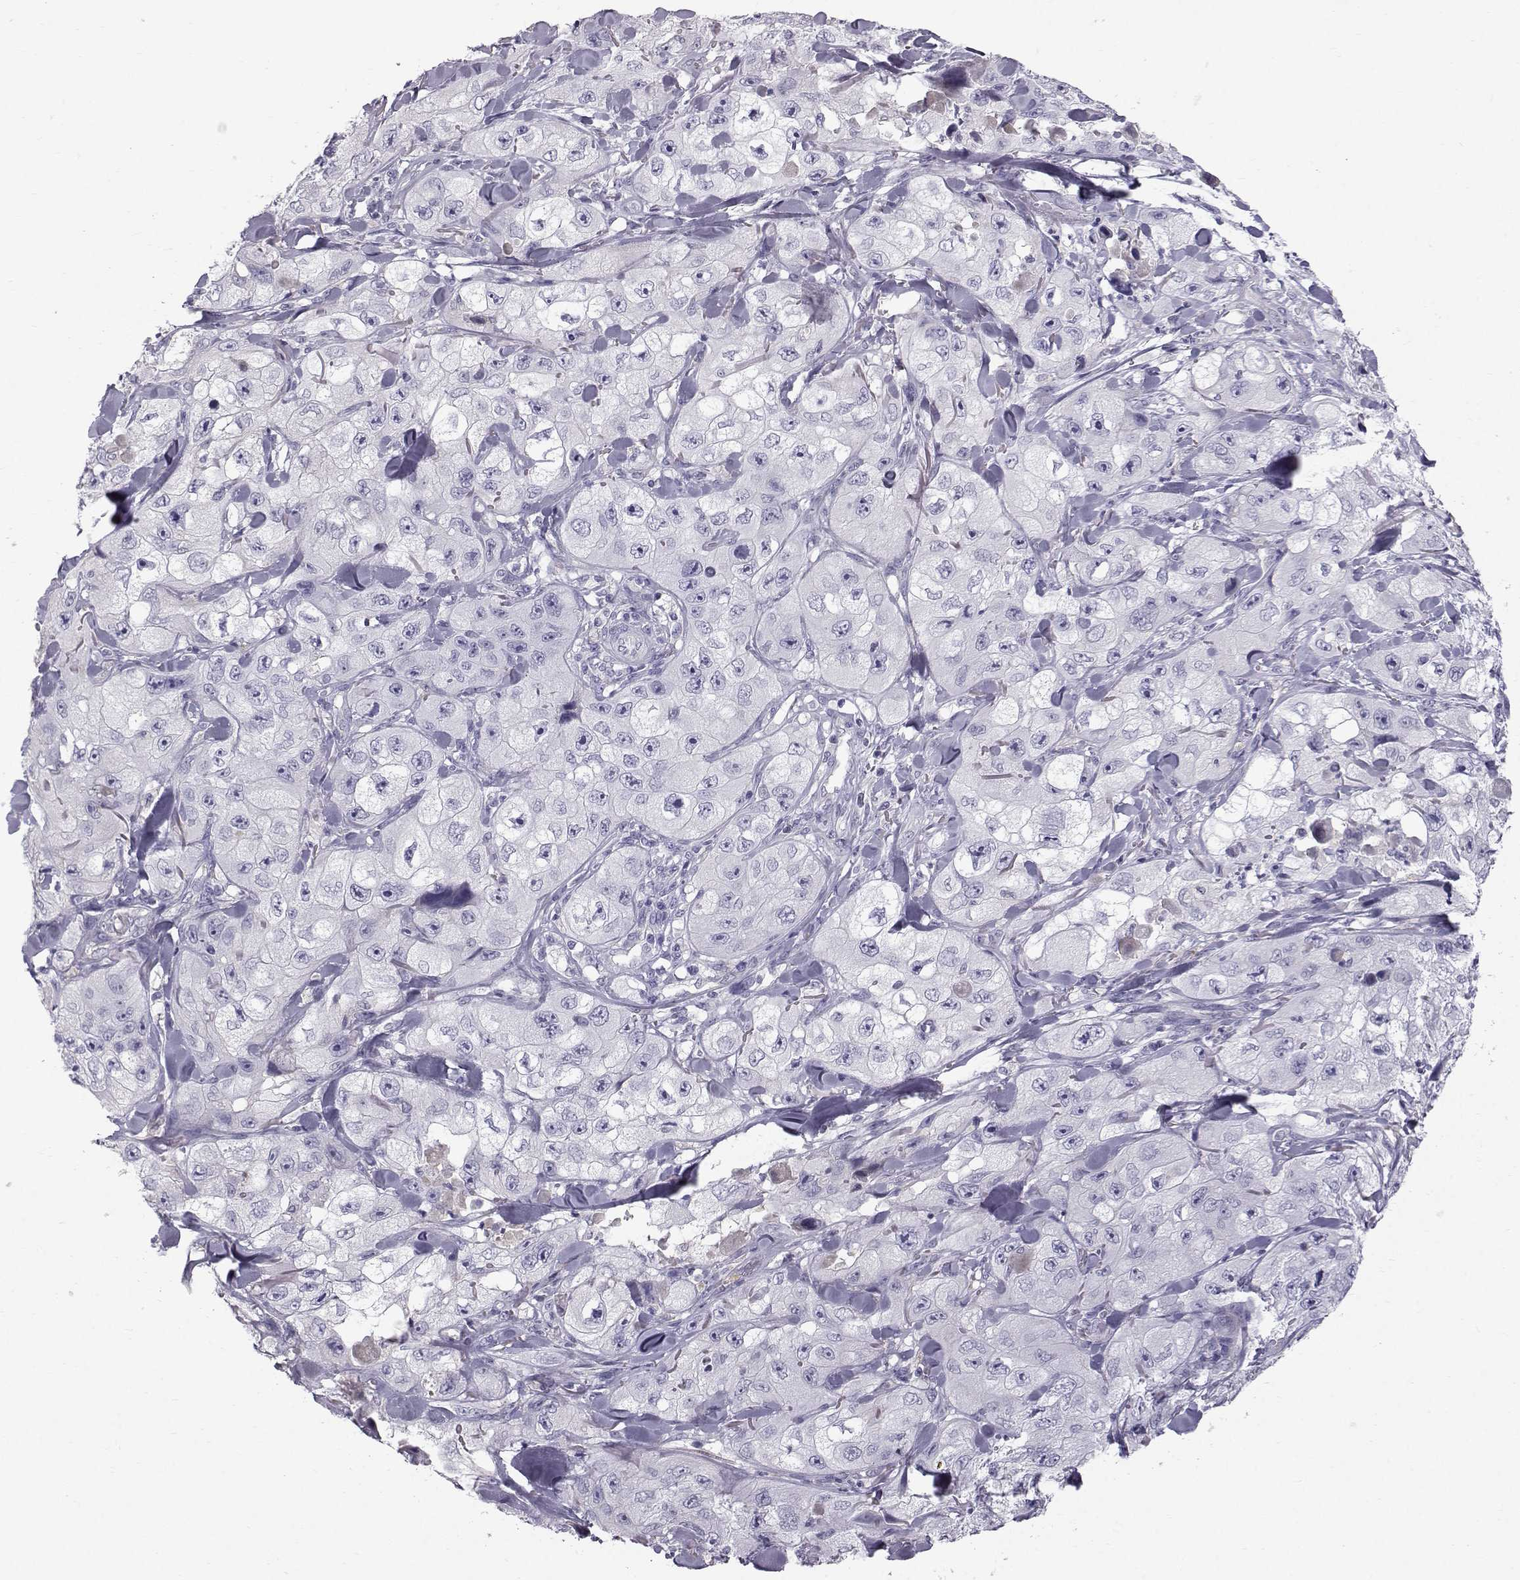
{"staining": {"intensity": "negative", "quantity": "none", "location": "none"}, "tissue": "skin cancer", "cell_type": "Tumor cells", "image_type": "cancer", "snomed": [{"axis": "morphology", "description": "Squamous cell carcinoma, NOS"}, {"axis": "topography", "description": "Skin"}, {"axis": "topography", "description": "Subcutis"}], "caption": "The immunohistochemistry (IHC) micrograph has no significant expression in tumor cells of skin cancer (squamous cell carcinoma) tissue.", "gene": "CALCR", "patient": {"sex": "male", "age": 73}}